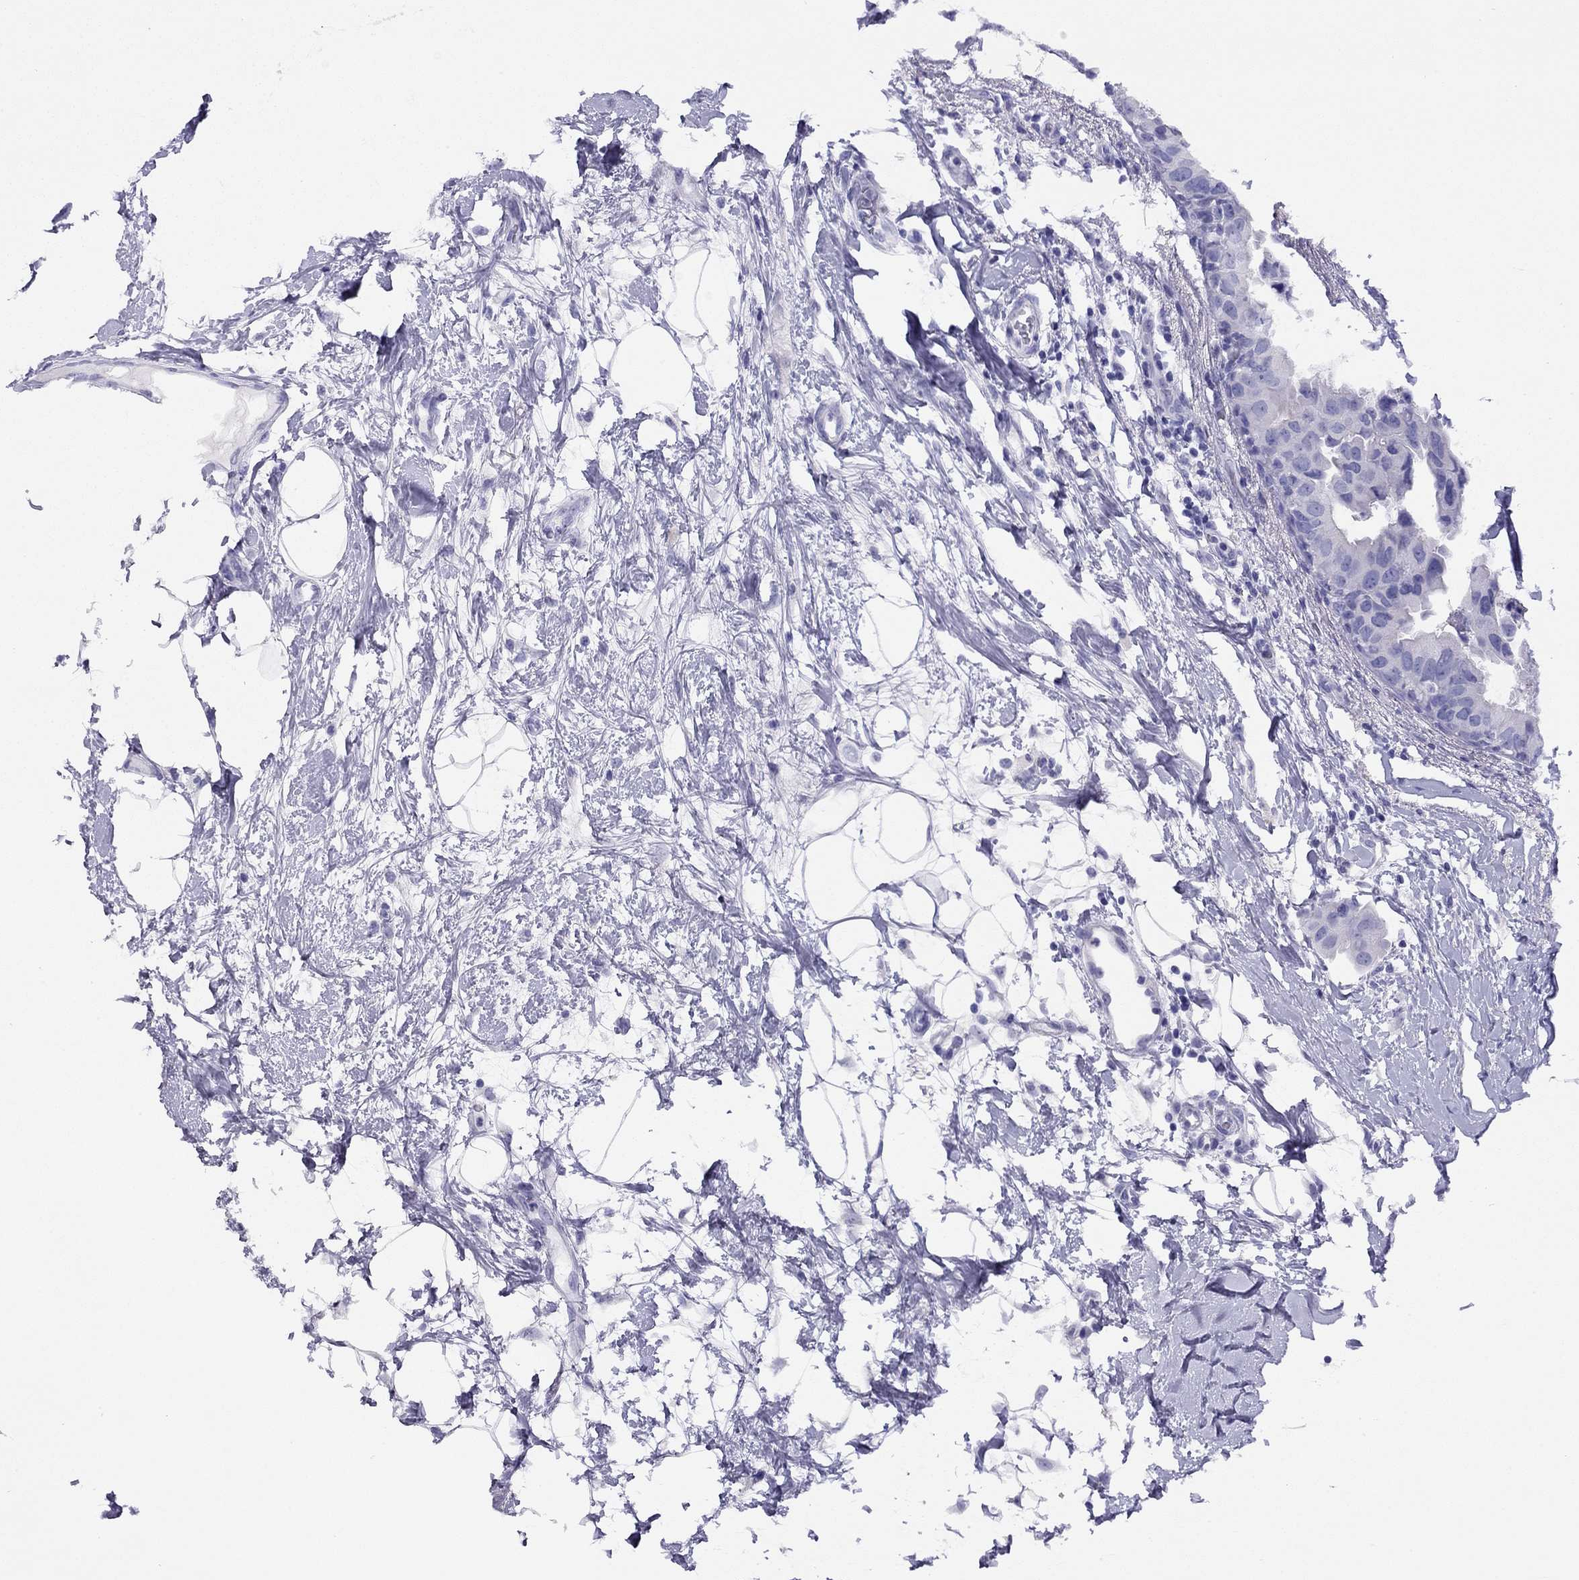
{"staining": {"intensity": "negative", "quantity": "none", "location": "none"}, "tissue": "breast cancer", "cell_type": "Tumor cells", "image_type": "cancer", "snomed": [{"axis": "morphology", "description": "Normal tissue, NOS"}, {"axis": "morphology", "description": "Duct carcinoma"}, {"axis": "topography", "description": "Breast"}], "caption": "Histopathology image shows no protein positivity in tumor cells of breast infiltrating ductal carcinoma tissue.", "gene": "LRIT2", "patient": {"sex": "female", "age": 40}}